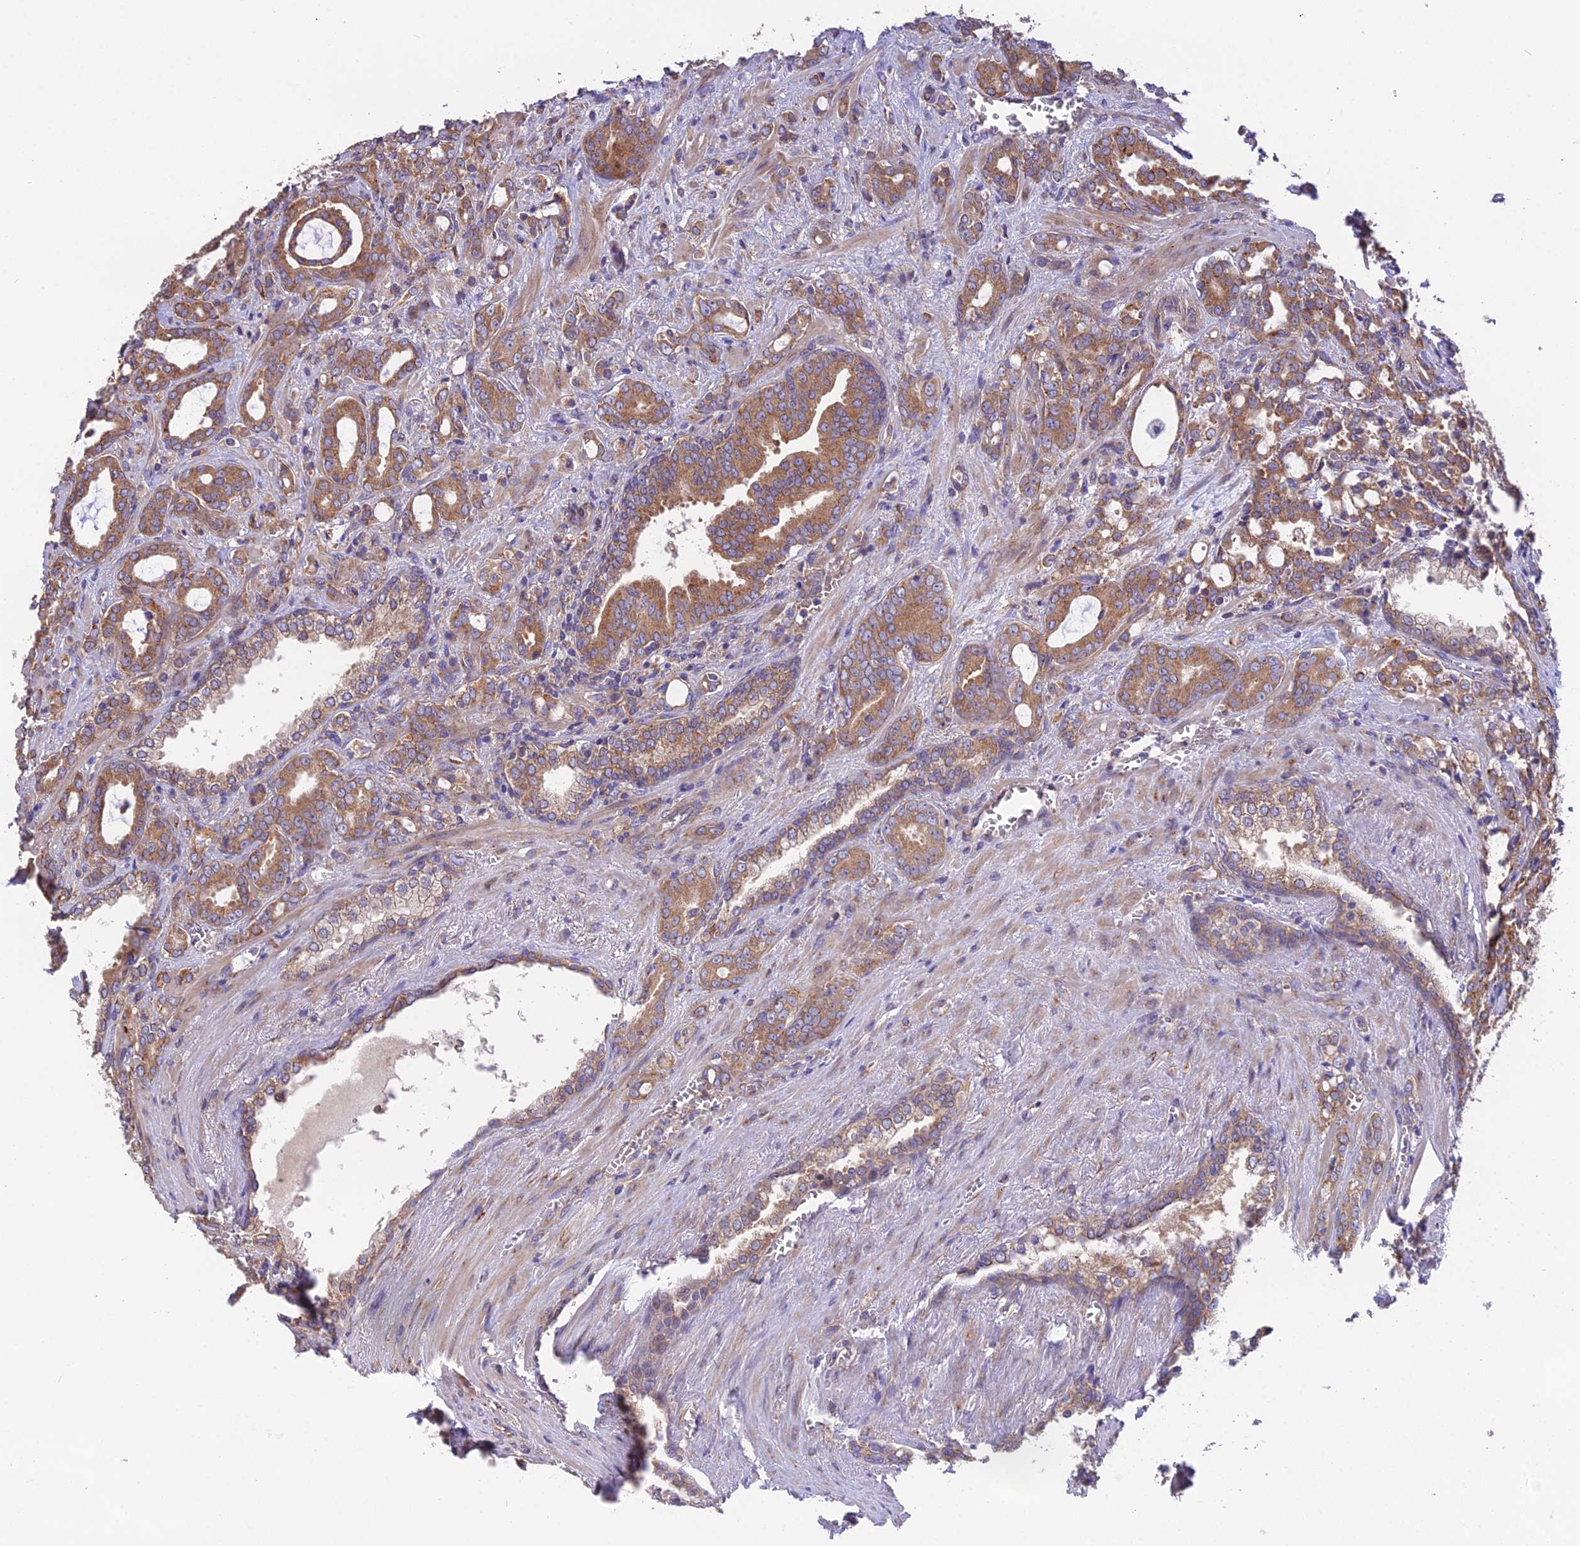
{"staining": {"intensity": "moderate", "quantity": ">75%", "location": "cytoplasmic/membranous"}, "tissue": "prostate cancer", "cell_type": "Tumor cells", "image_type": "cancer", "snomed": [{"axis": "morphology", "description": "Adenocarcinoma, High grade"}, {"axis": "topography", "description": "Prostate"}], "caption": "Brown immunohistochemical staining in human prostate adenocarcinoma (high-grade) displays moderate cytoplasmic/membranous positivity in approximately >75% of tumor cells.", "gene": "BLOC1S4", "patient": {"sex": "male", "age": 72}}